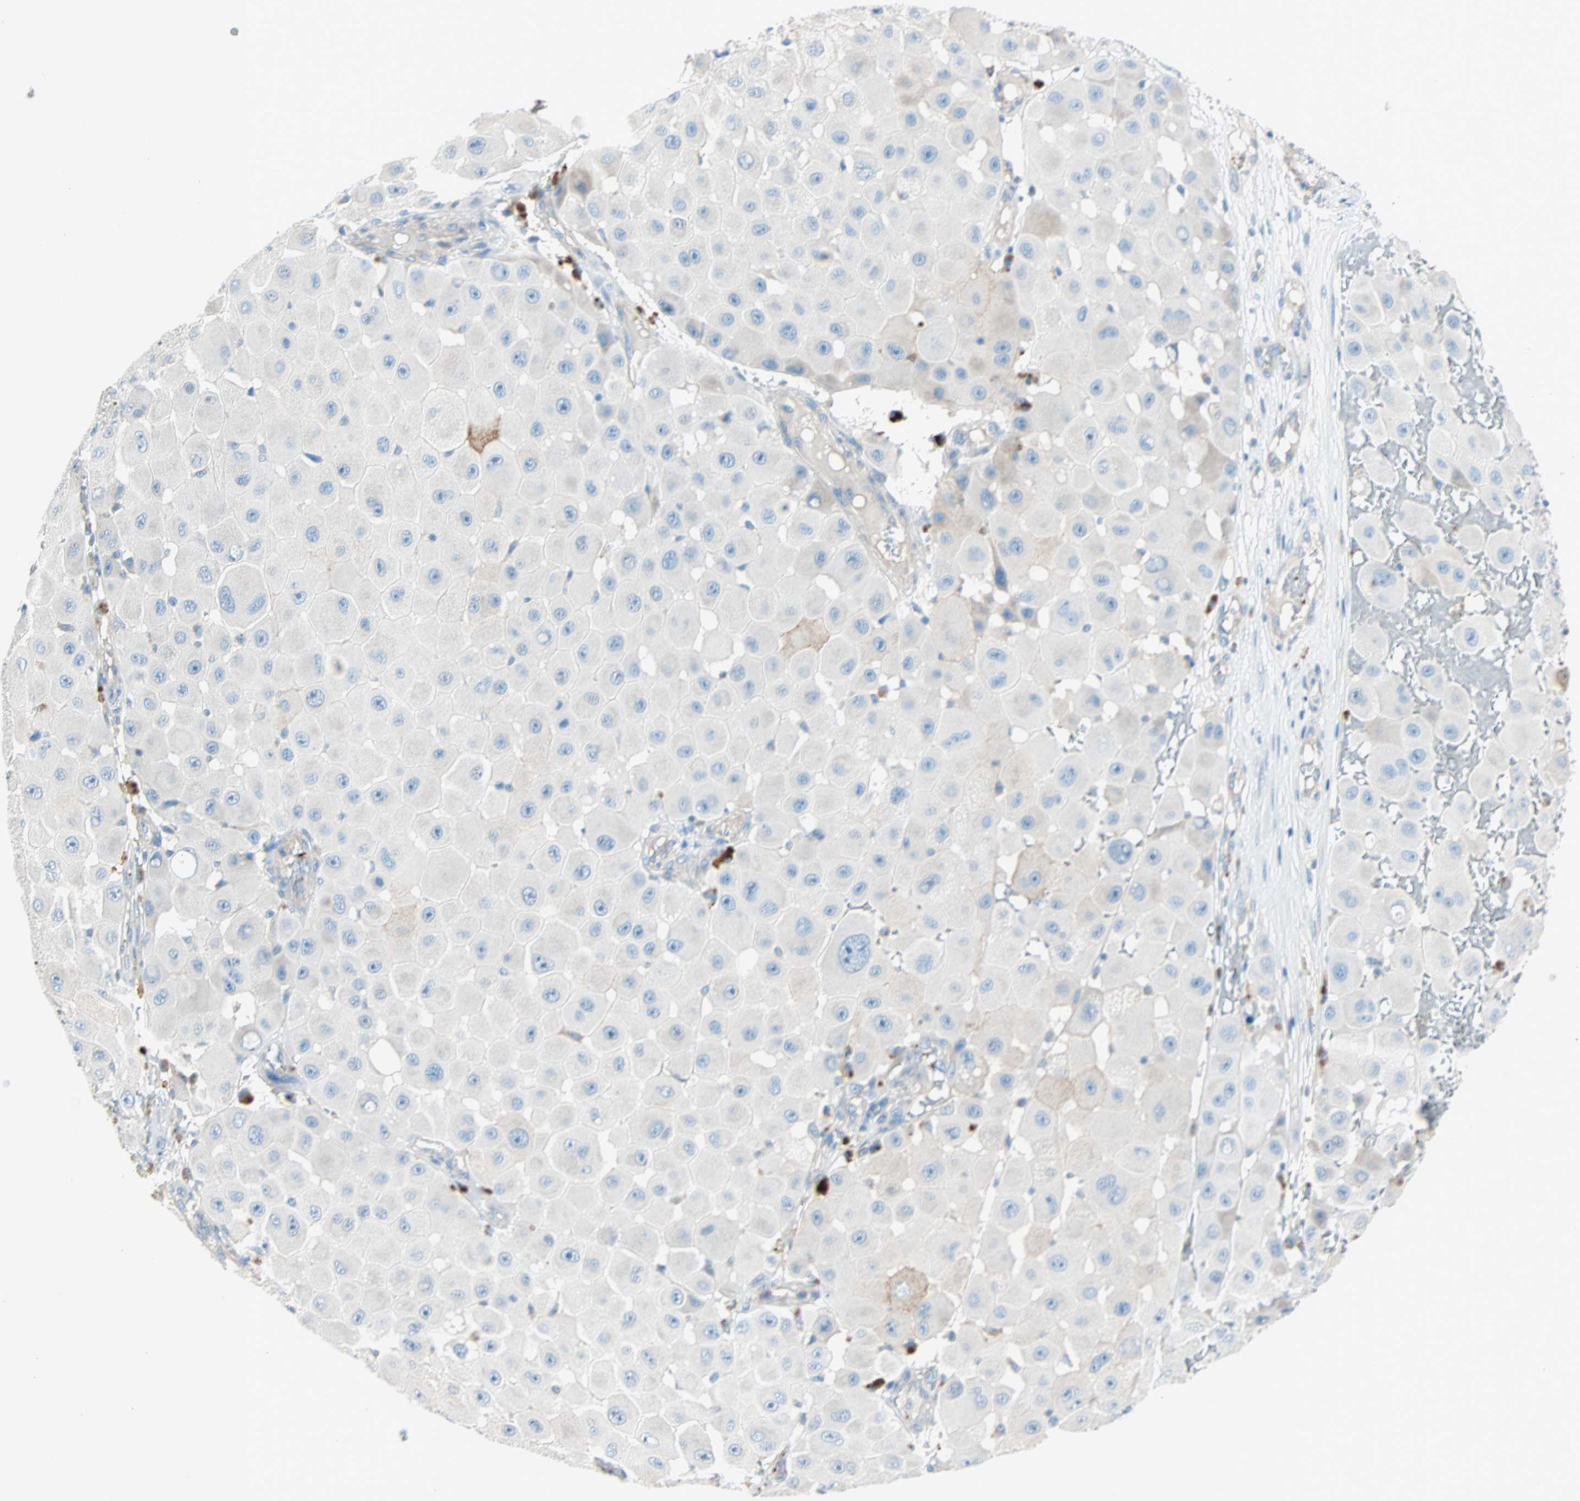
{"staining": {"intensity": "moderate", "quantity": "<25%", "location": "cytoplasmic/membranous"}, "tissue": "melanoma", "cell_type": "Tumor cells", "image_type": "cancer", "snomed": [{"axis": "morphology", "description": "Malignant melanoma, NOS"}, {"axis": "topography", "description": "Skin"}], "caption": "Immunohistochemistry of malignant melanoma exhibits low levels of moderate cytoplasmic/membranous positivity in approximately <25% of tumor cells. Using DAB (3,3'-diaminobenzidine) (brown) and hematoxylin (blue) stains, captured at high magnification using brightfield microscopy.", "gene": "LY6G6F", "patient": {"sex": "female", "age": 81}}